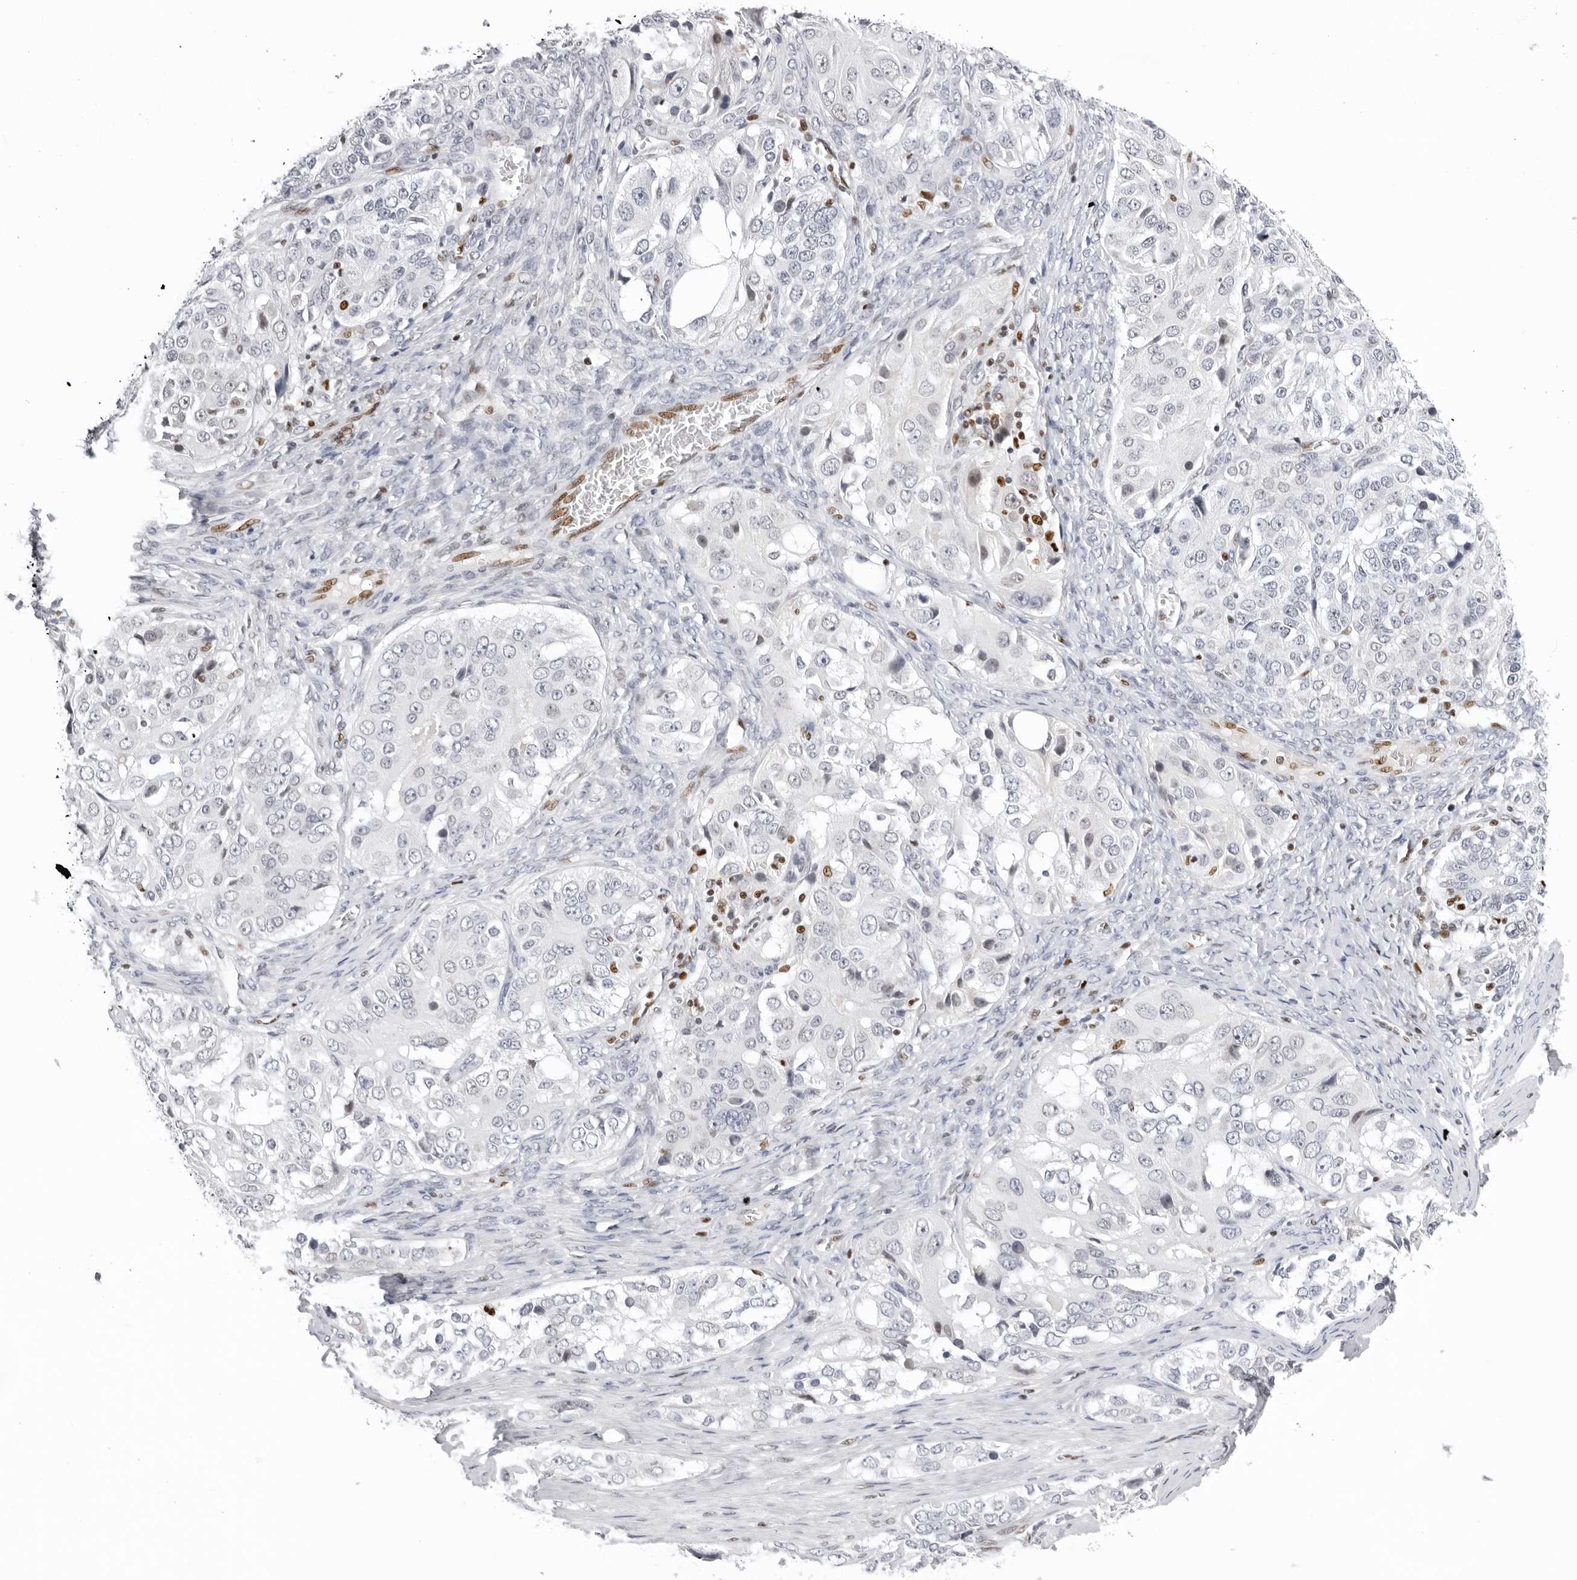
{"staining": {"intensity": "negative", "quantity": "none", "location": "none"}, "tissue": "ovarian cancer", "cell_type": "Tumor cells", "image_type": "cancer", "snomed": [{"axis": "morphology", "description": "Carcinoma, endometroid"}, {"axis": "topography", "description": "Ovary"}], "caption": "This is a micrograph of IHC staining of ovarian cancer, which shows no positivity in tumor cells.", "gene": "OGG1", "patient": {"sex": "female", "age": 51}}